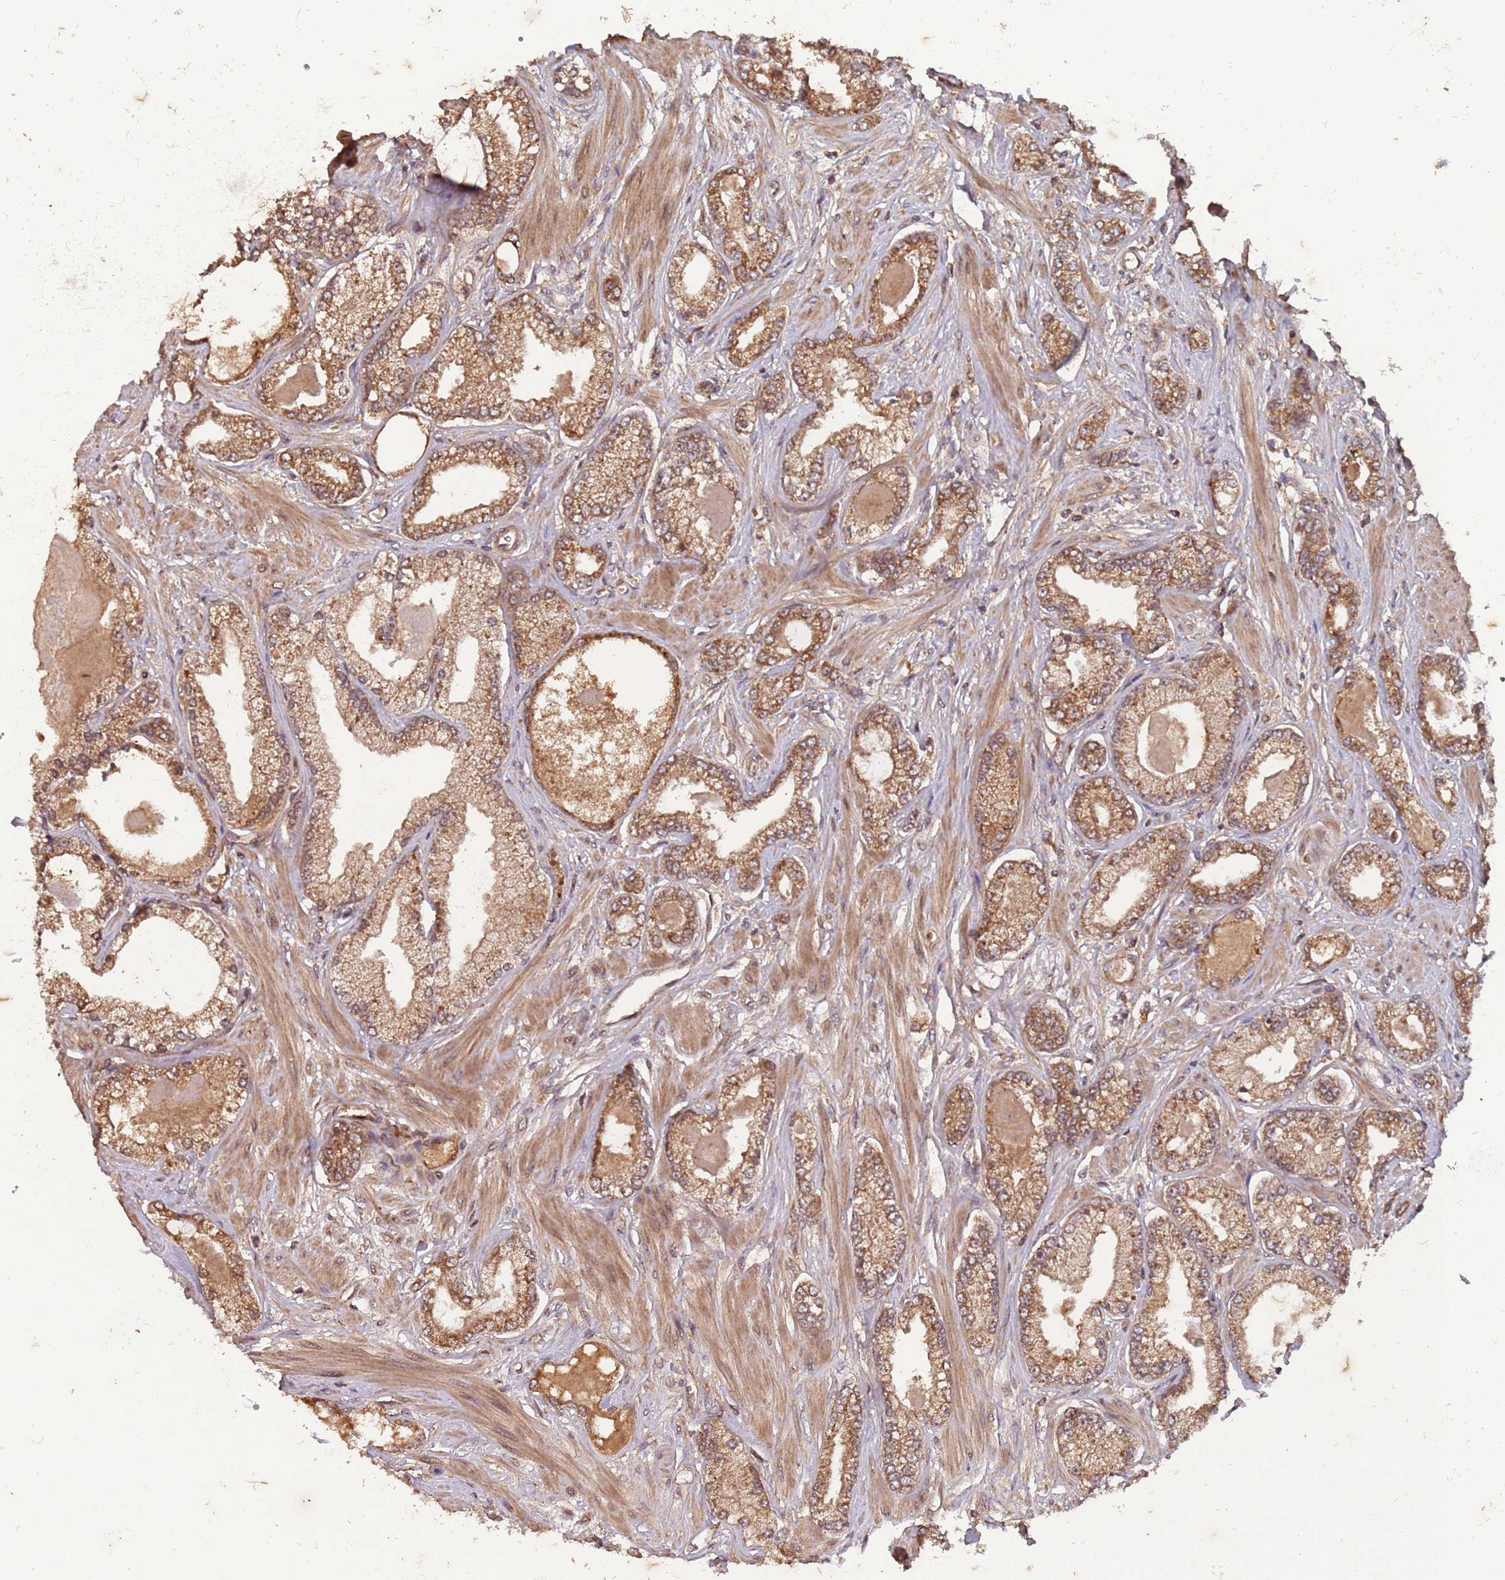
{"staining": {"intensity": "moderate", "quantity": ">75%", "location": "cytoplasmic/membranous"}, "tissue": "prostate cancer", "cell_type": "Tumor cells", "image_type": "cancer", "snomed": [{"axis": "morphology", "description": "Adenocarcinoma, Low grade"}, {"axis": "topography", "description": "Prostate"}], "caption": "Tumor cells show medium levels of moderate cytoplasmic/membranous expression in approximately >75% of cells in human prostate adenocarcinoma (low-grade). The staining was performed using DAB (3,3'-diaminobenzidine), with brown indicating positive protein expression. Nuclei are stained blue with hematoxylin.", "gene": "ERI1", "patient": {"sex": "male", "age": 64}}